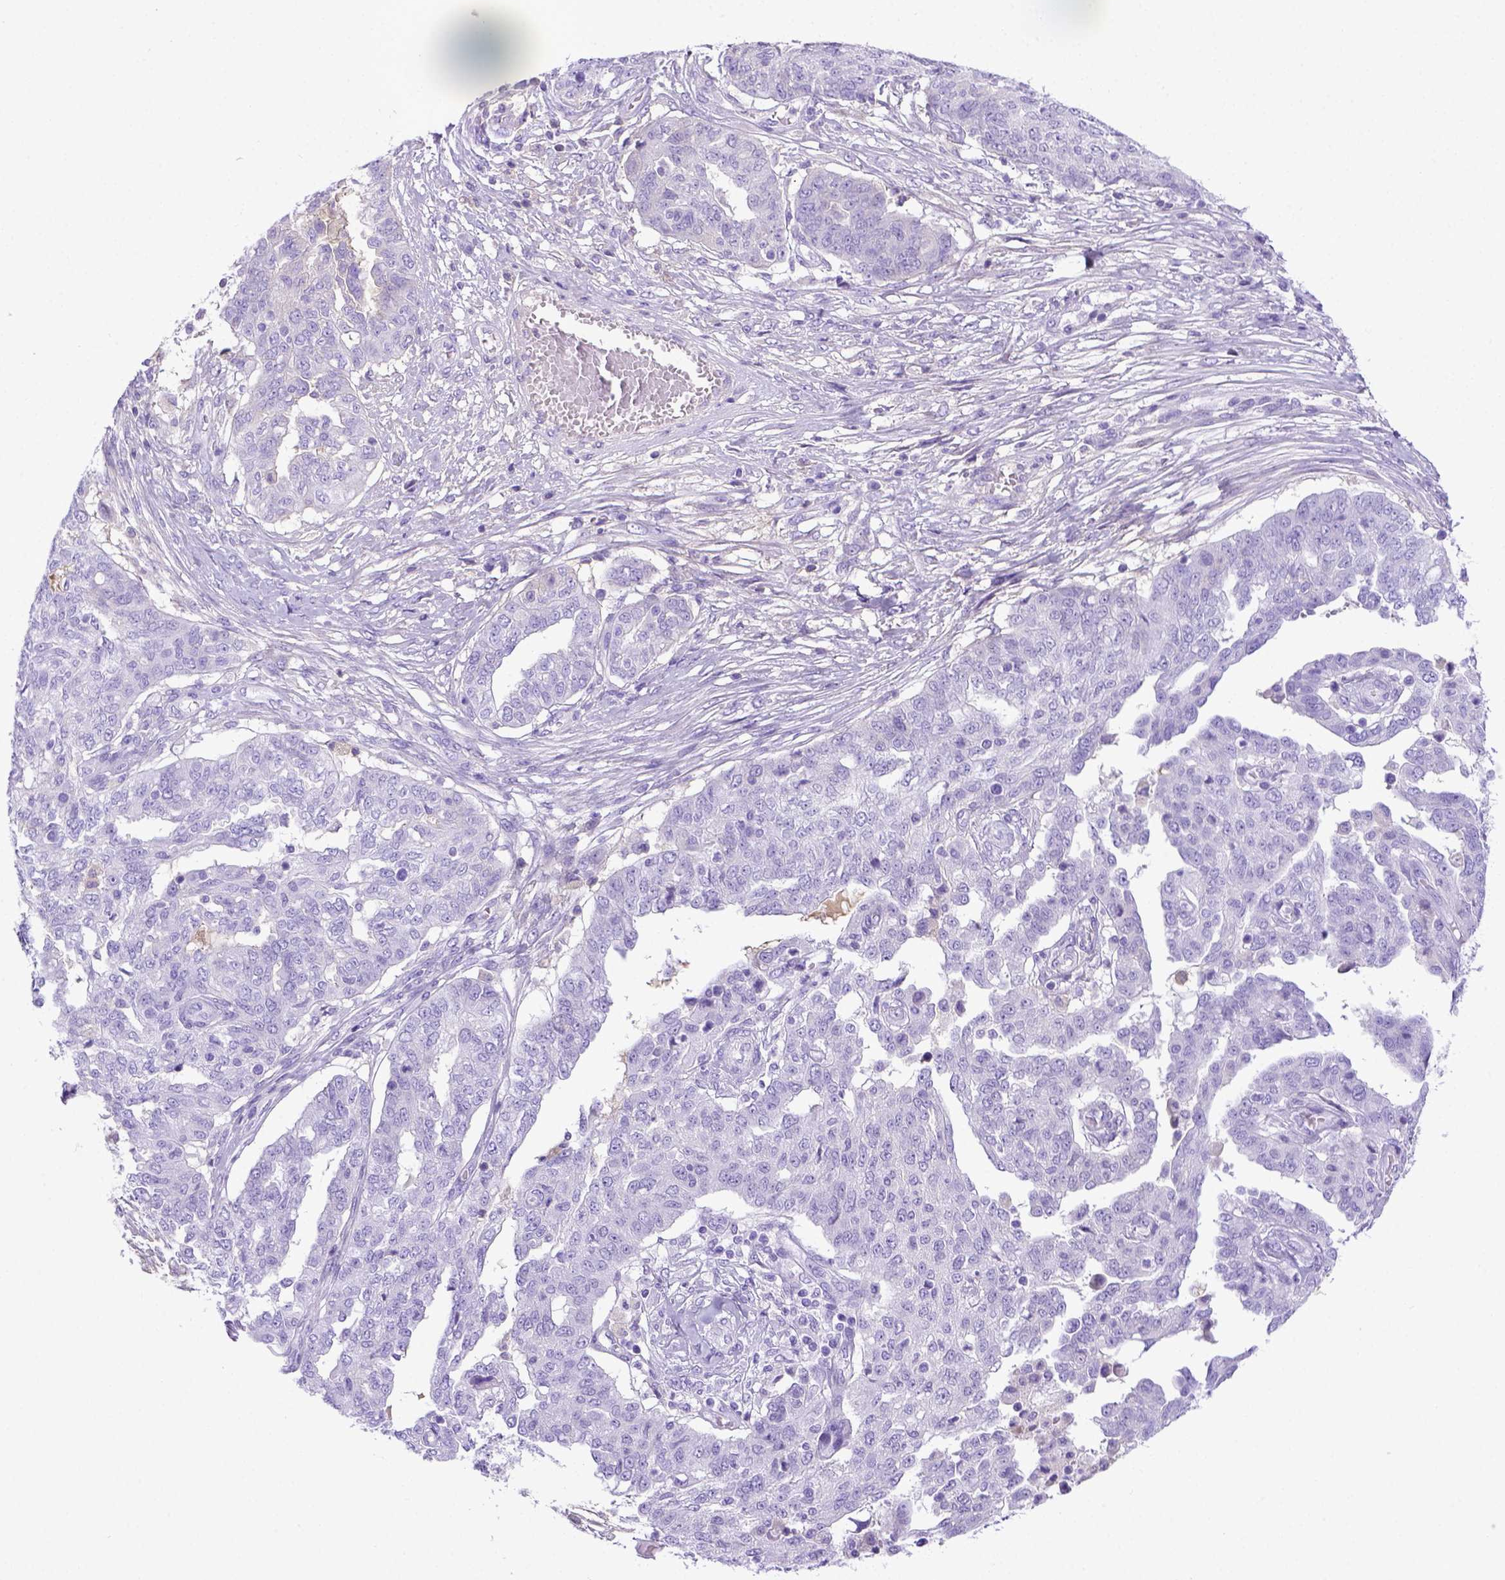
{"staining": {"intensity": "negative", "quantity": "none", "location": "none"}, "tissue": "ovarian cancer", "cell_type": "Tumor cells", "image_type": "cancer", "snomed": [{"axis": "morphology", "description": "Cystadenocarcinoma, serous, NOS"}, {"axis": "topography", "description": "Ovary"}], "caption": "Immunohistochemistry micrograph of ovarian cancer stained for a protein (brown), which displays no expression in tumor cells.", "gene": "ITIH4", "patient": {"sex": "female", "age": 67}}